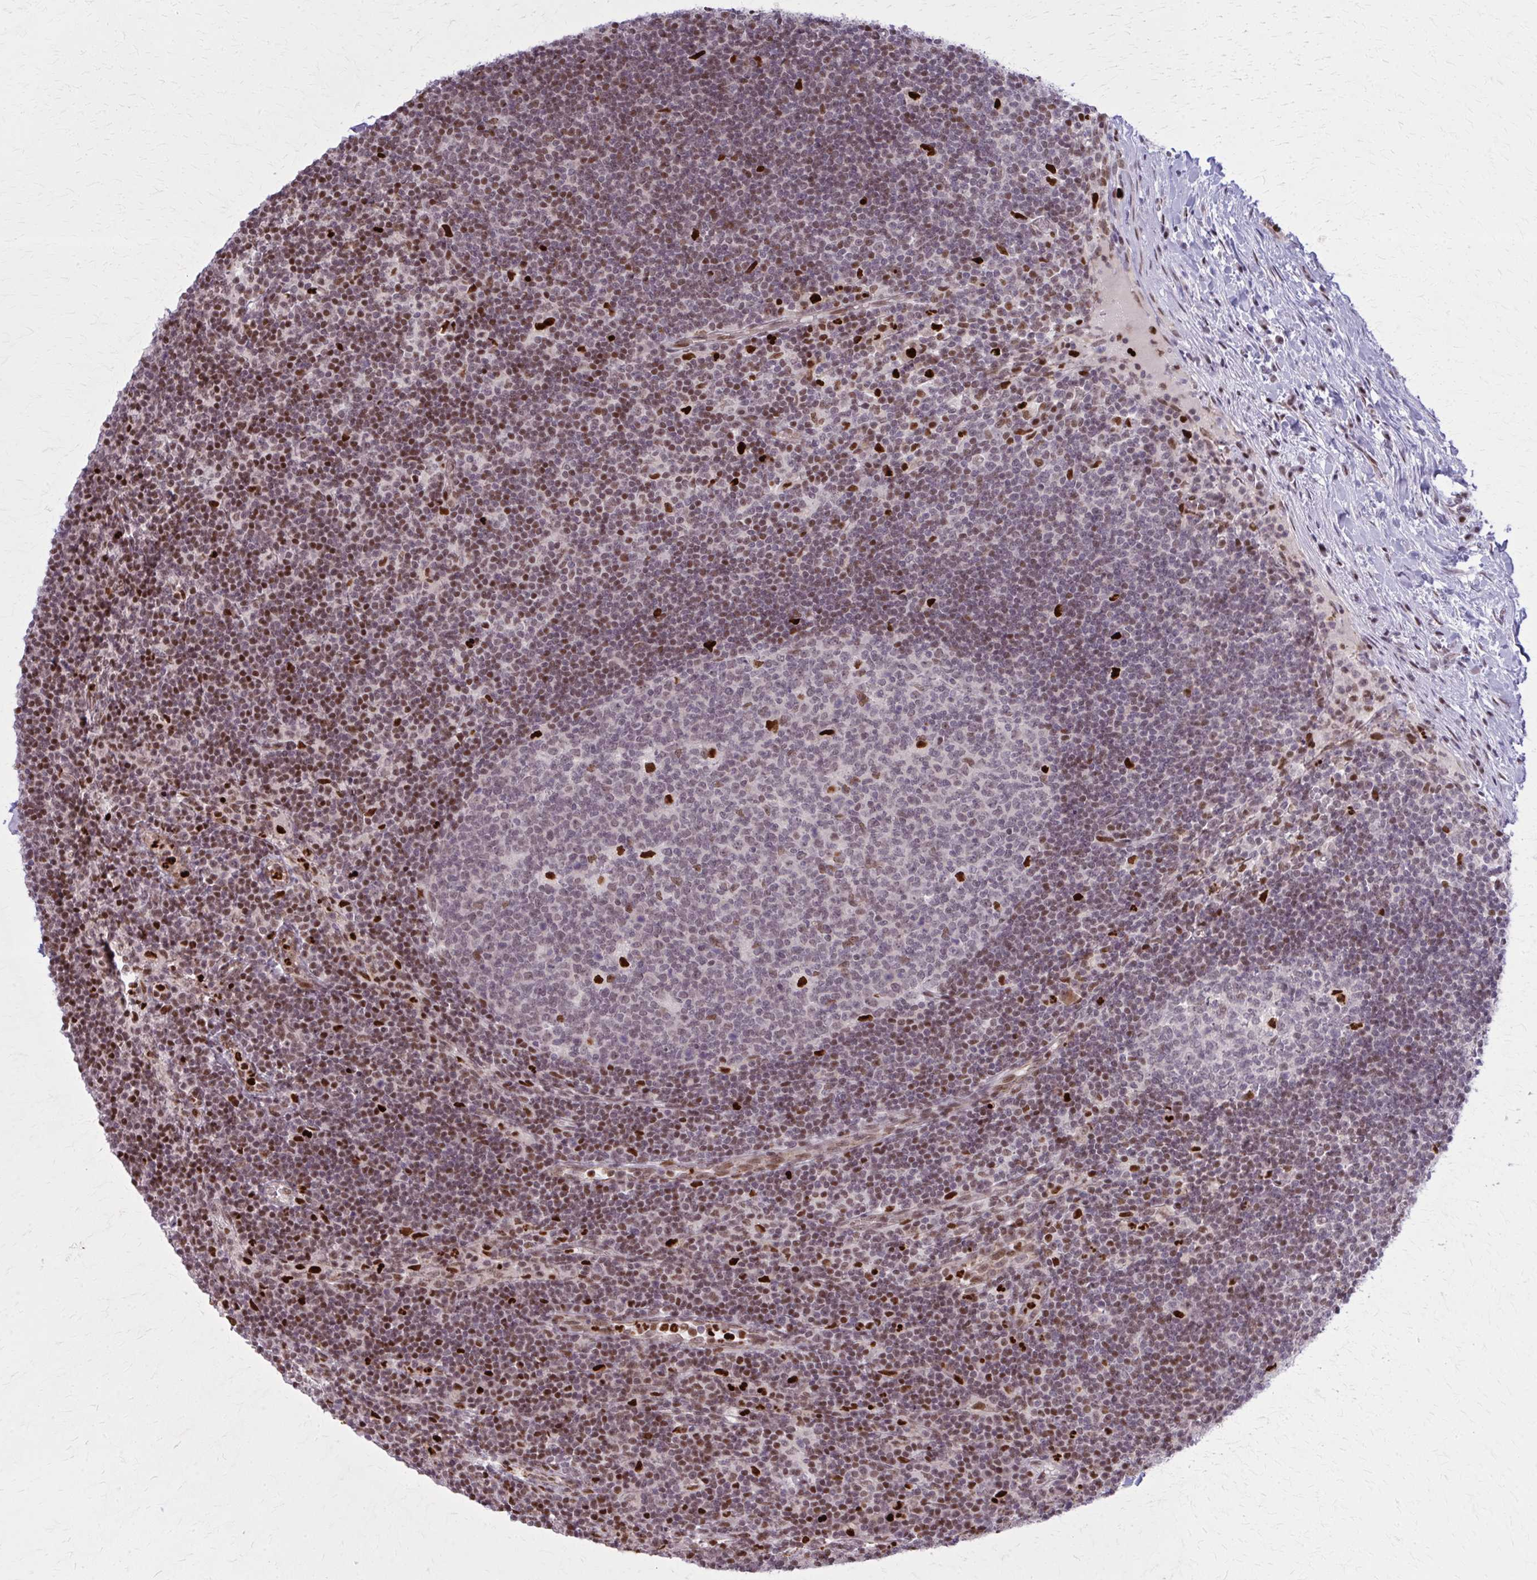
{"staining": {"intensity": "strong", "quantity": "<25%", "location": "nuclear"}, "tissue": "lymph node", "cell_type": "Germinal center cells", "image_type": "normal", "snomed": [{"axis": "morphology", "description": "Normal tissue, NOS"}, {"axis": "topography", "description": "Lymph node"}], "caption": "Protein expression analysis of benign lymph node exhibits strong nuclear staining in about <25% of germinal center cells.", "gene": "ZNF559", "patient": {"sex": "male", "age": 67}}